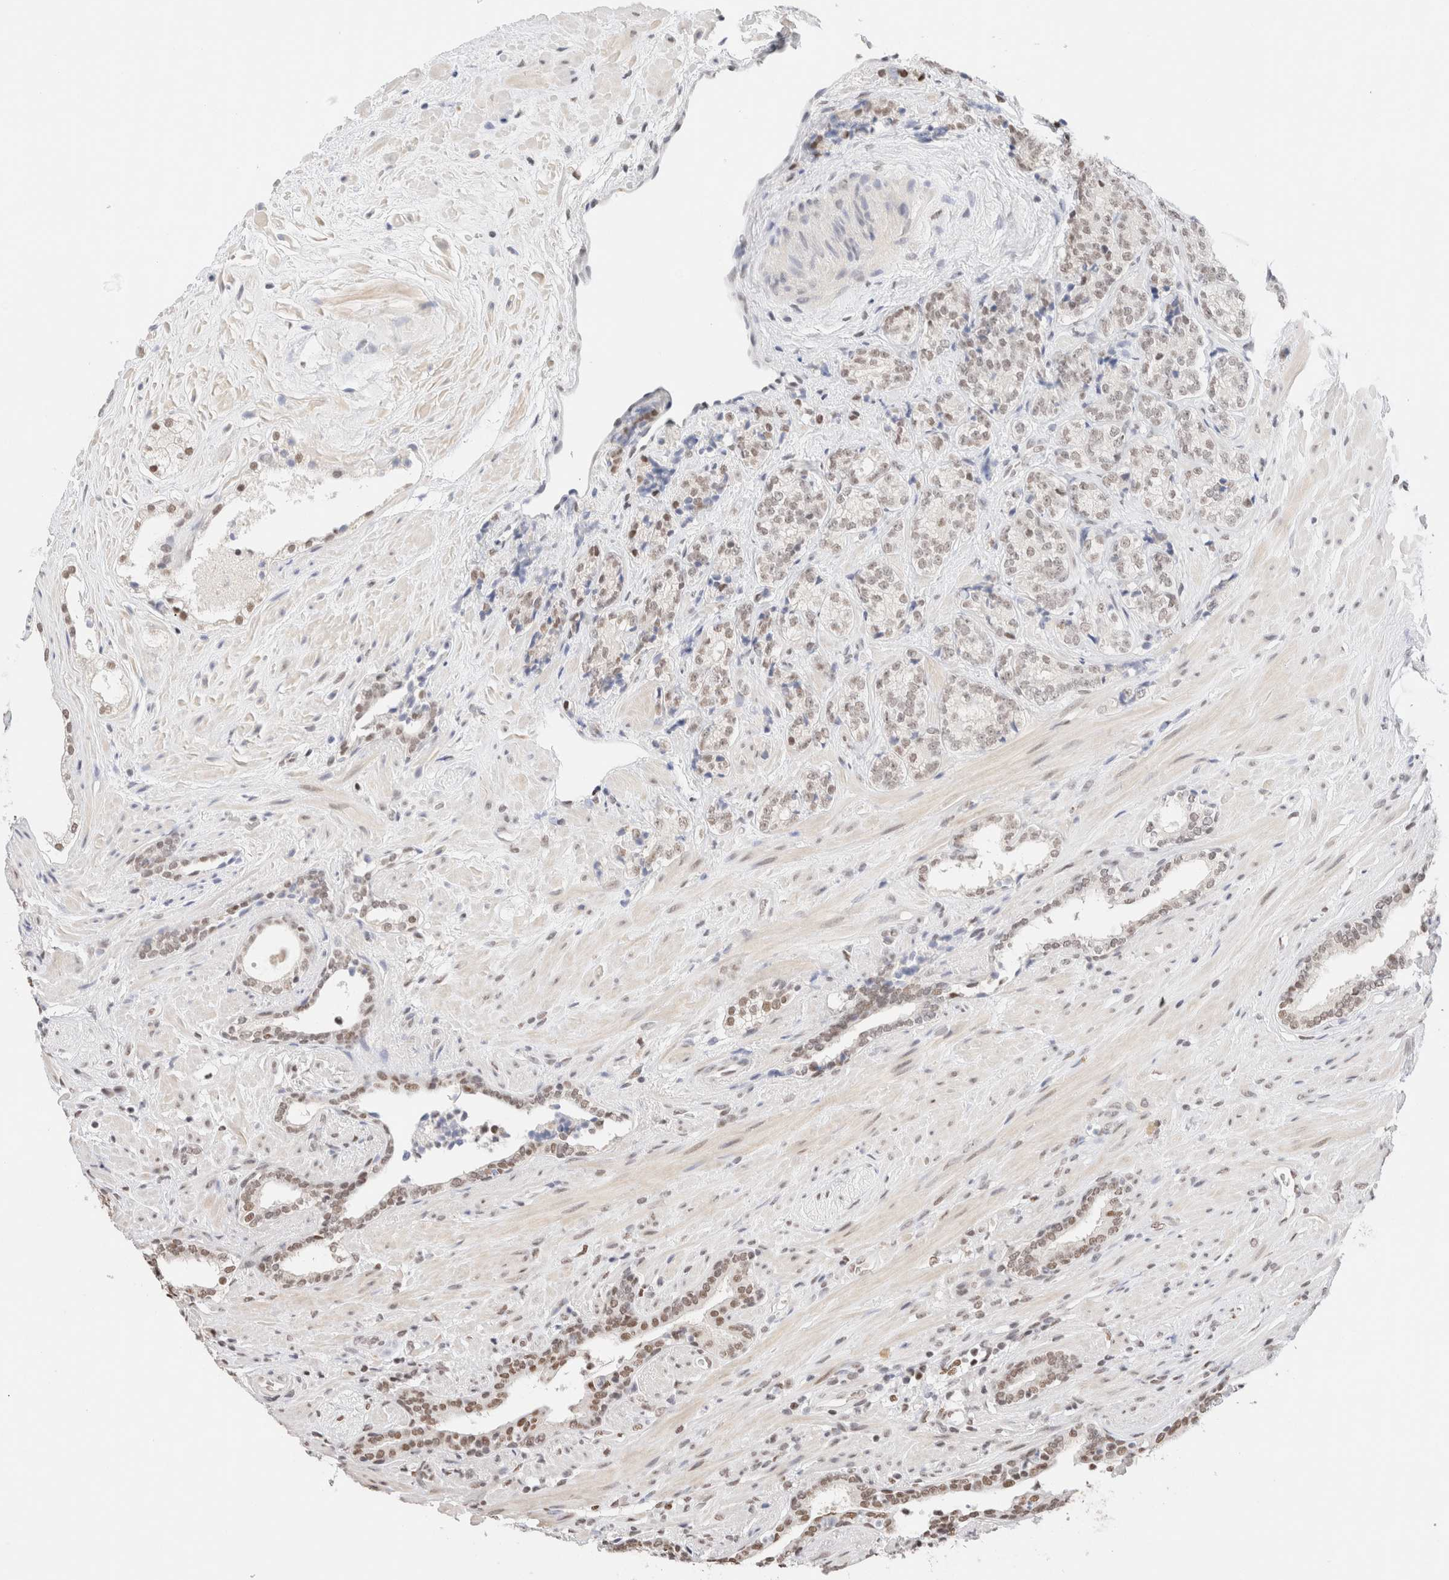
{"staining": {"intensity": "moderate", "quantity": "25%-75%", "location": "nuclear"}, "tissue": "prostate cancer", "cell_type": "Tumor cells", "image_type": "cancer", "snomed": [{"axis": "morphology", "description": "Adenocarcinoma, High grade"}, {"axis": "topography", "description": "Prostate"}], "caption": "Prostate cancer stained with a brown dye reveals moderate nuclear positive staining in about 25%-75% of tumor cells.", "gene": "SUPT3H", "patient": {"sex": "male", "age": 71}}